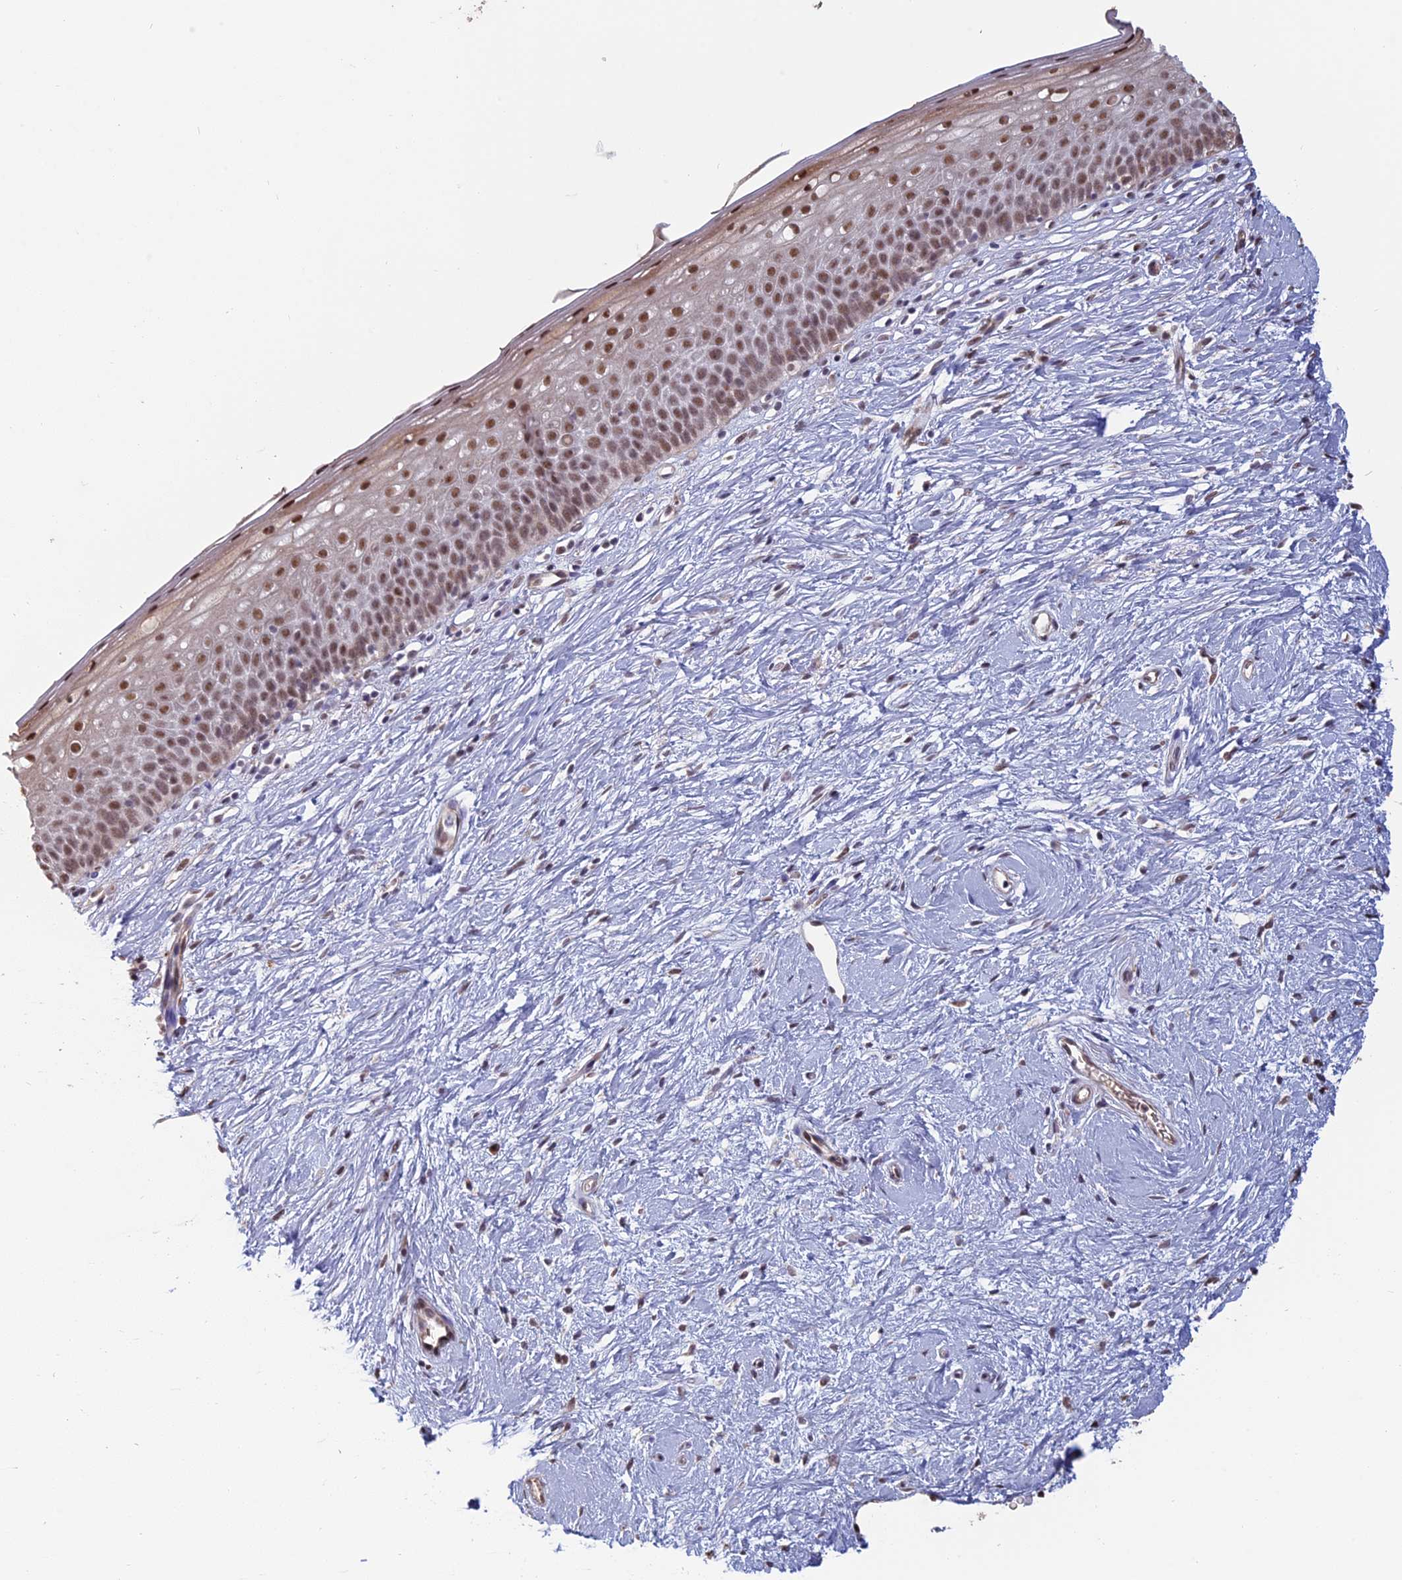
{"staining": {"intensity": "moderate", "quantity": ">75%", "location": "nuclear"}, "tissue": "cervix", "cell_type": "Glandular cells", "image_type": "normal", "snomed": [{"axis": "morphology", "description": "Normal tissue, NOS"}, {"axis": "topography", "description": "Cervix"}], "caption": "Protein expression analysis of benign cervix displays moderate nuclear positivity in approximately >75% of glandular cells. The protein is shown in brown color, while the nuclei are stained blue.", "gene": "MFAP1", "patient": {"sex": "female", "age": 57}}